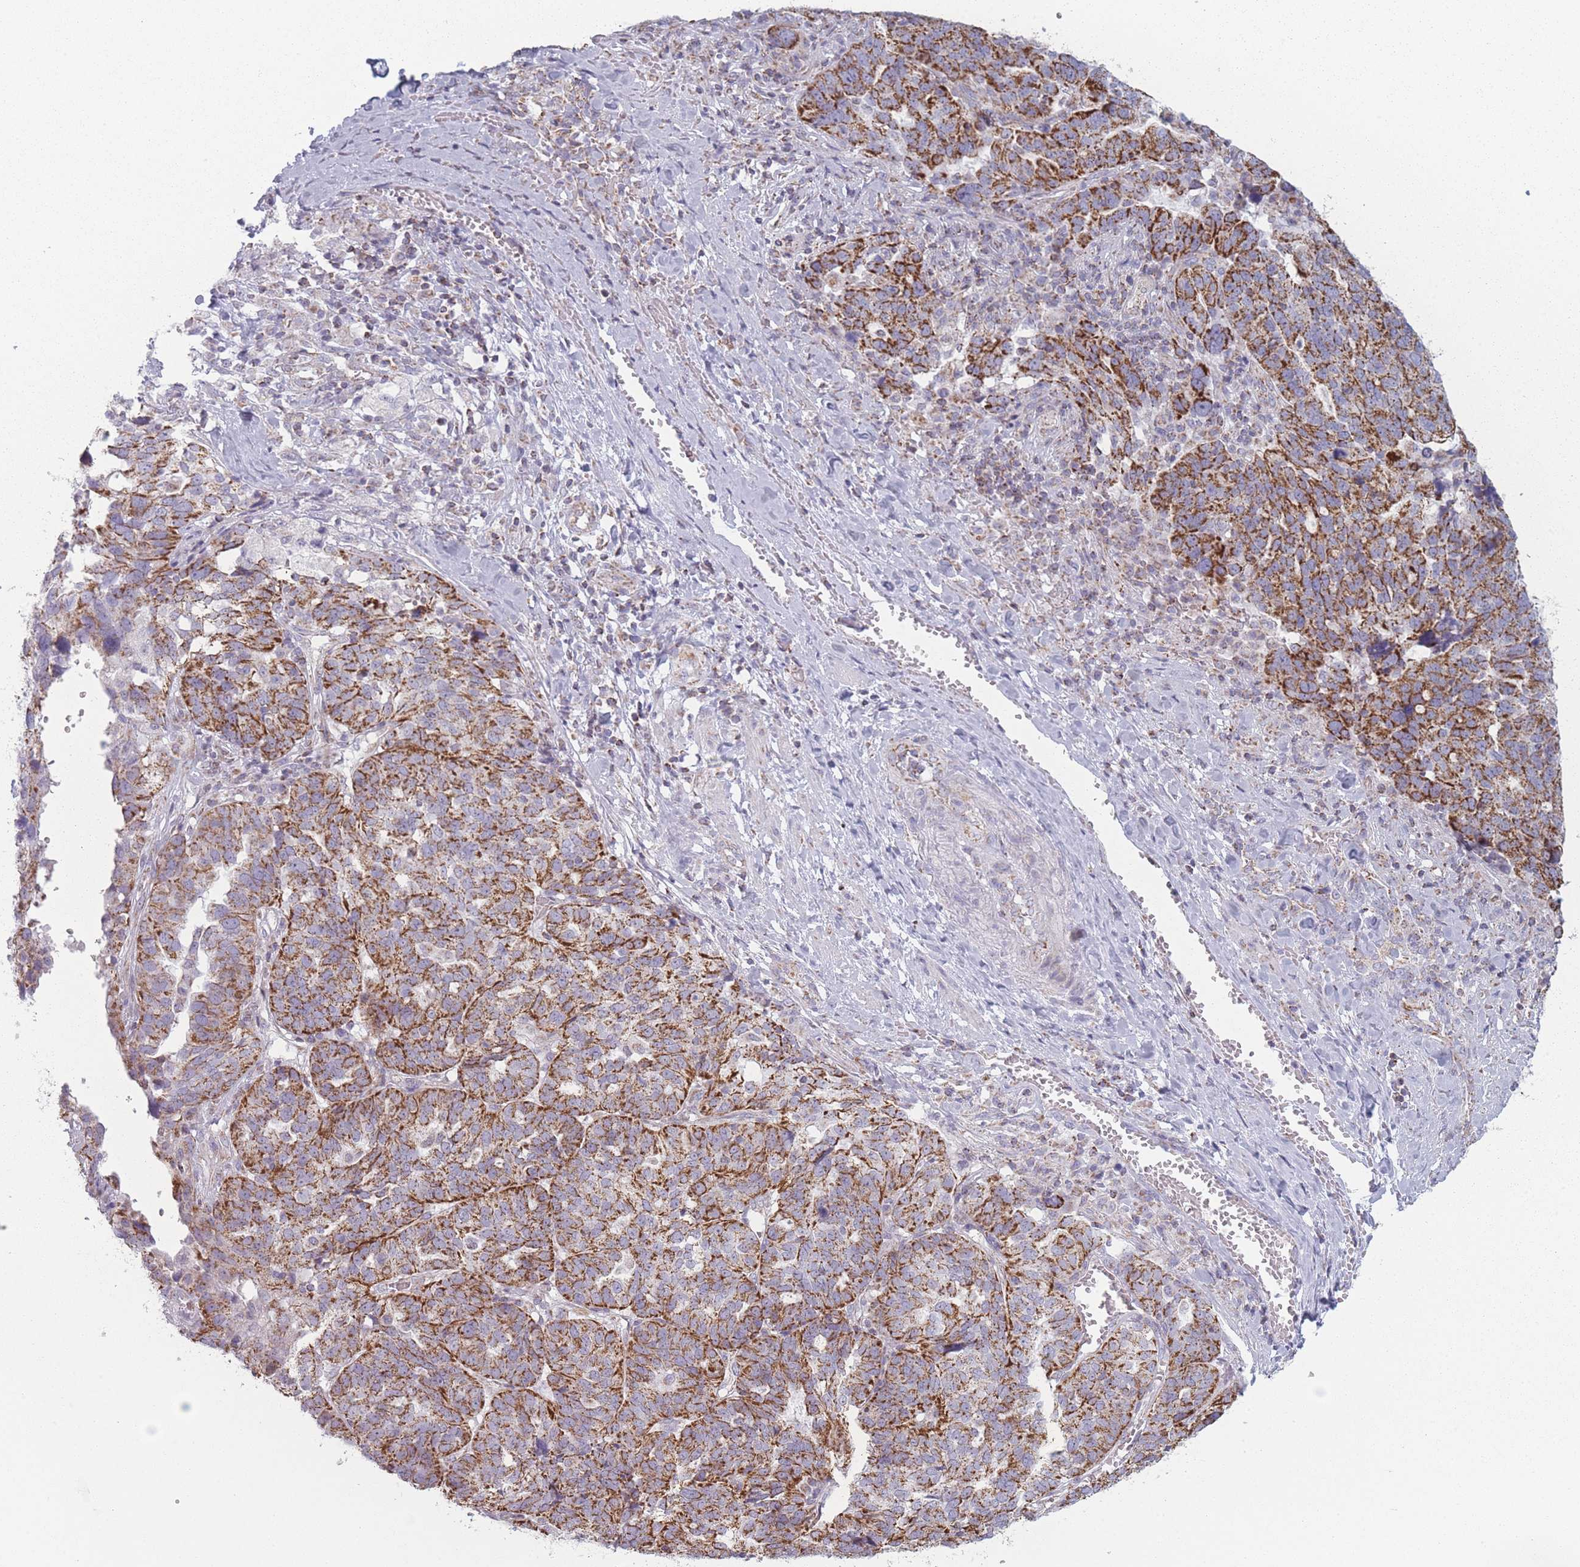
{"staining": {"intensity": "strong", "quantity": ">75%", "location": "cytoplasmic/membranous"}, "tissue": "ovarian cancer", "cell_type": "Tumor cells", "image_type": "cancer", "snomed": [{"axis": "morphology", "description": "Cystadenocarcinoma, serous, NOS"}, {"axis": "topography", "description": "Ovary"}], "caption": "A micrograph of human serous cystadenocarcinoma (ovarian) stained for a protein displays strong cytoplasmic/membranous brown staining in tumor cells. (brown staining indicates protein expression, while blue staining denotes nuclei).", "gene": "DCHS1", "patient": {"sex": "female", "age": 59}}